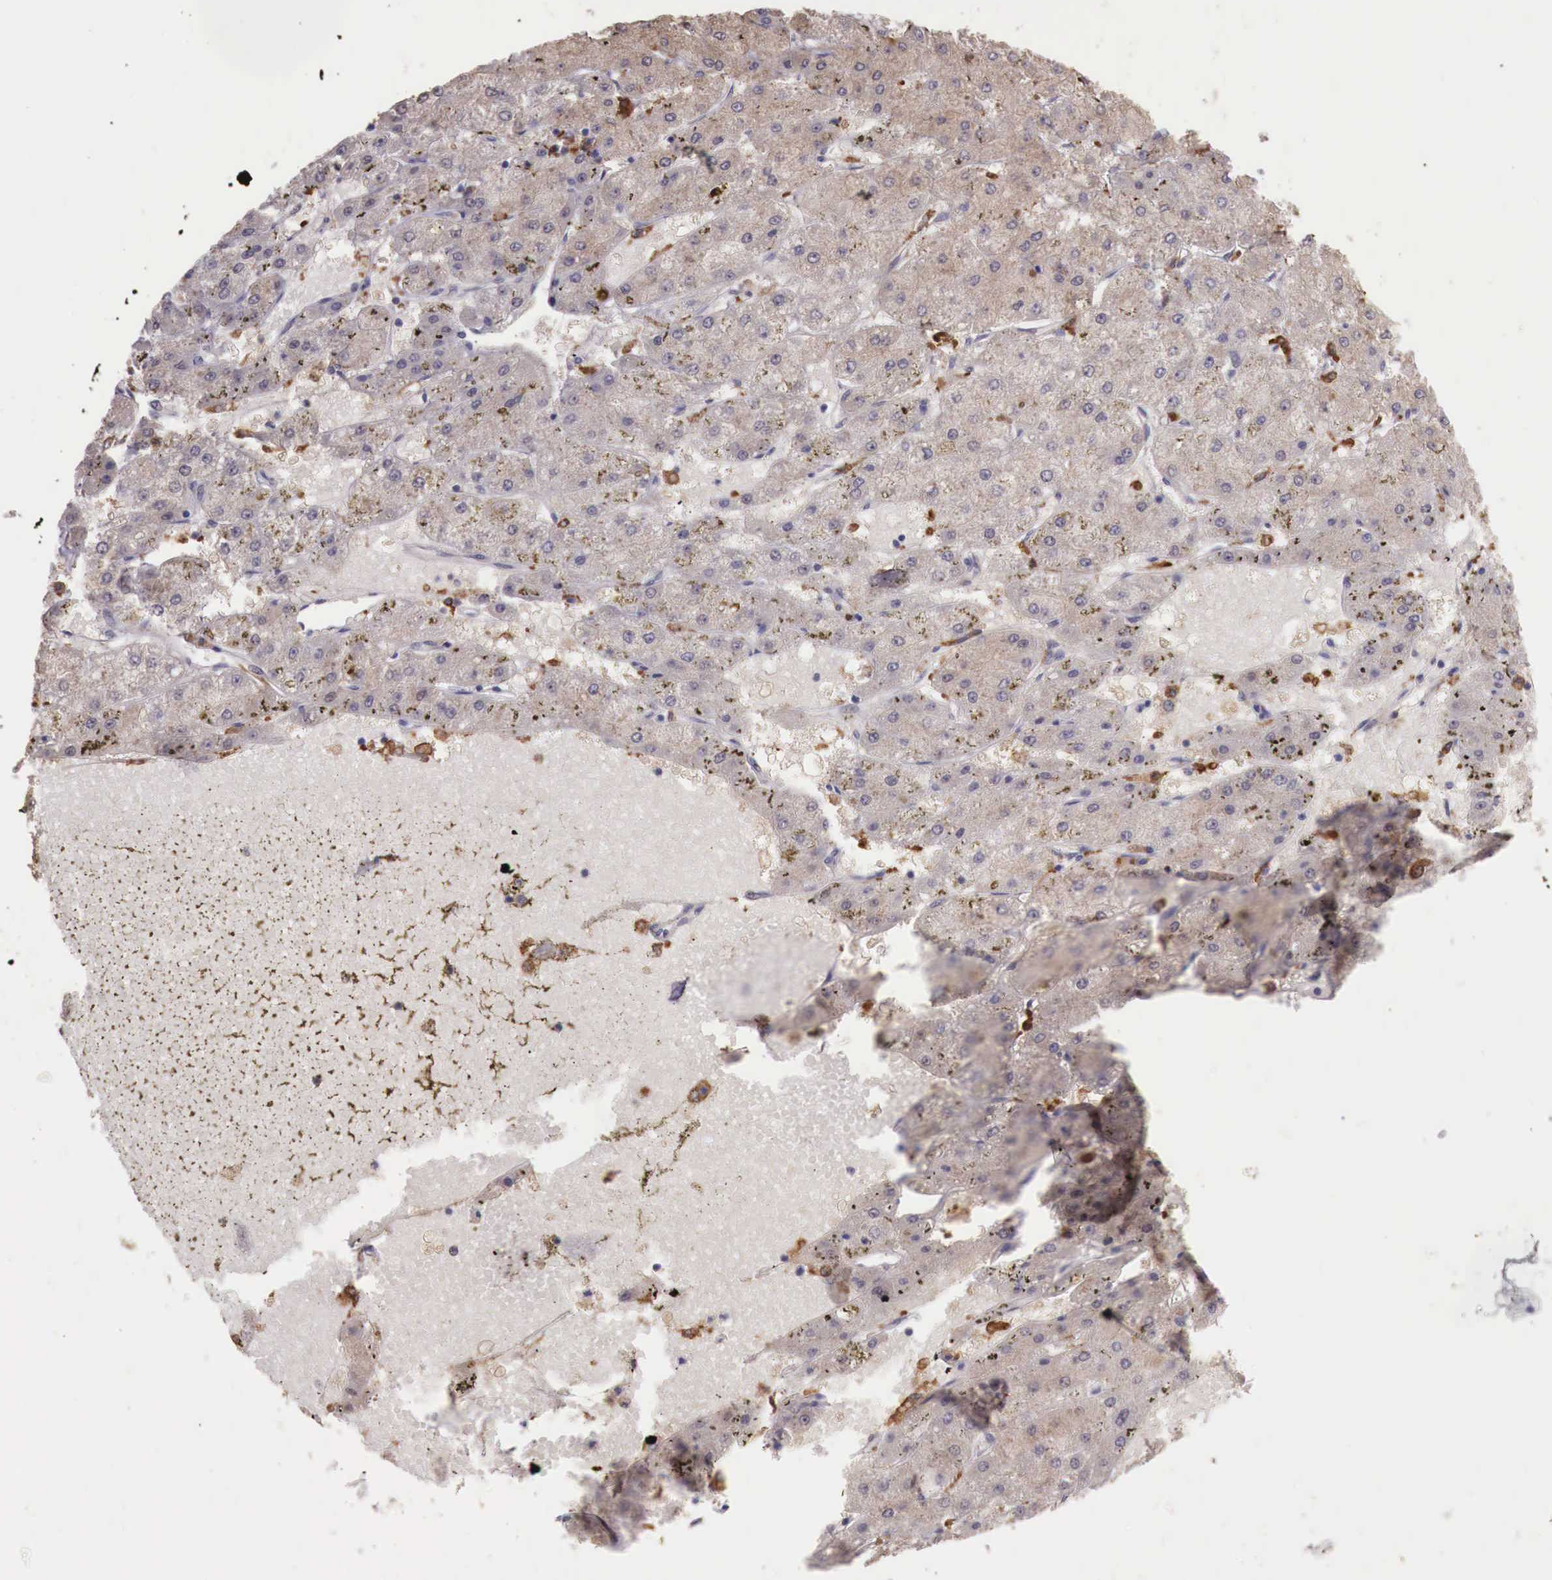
{"staining": {"intensity": "weak", "quantity": "25%-75%", "location": "cytoplasmic/membranous"}, "tissue": "liver cancer", "cell_type": "Tumor cells", "image_type": "cancer", "snomed": [{"axis": "morphology", "description": "Carcinoma, Hepatocellular, NOS"}, {"axis": "topography", "description": "Liver"}], "caption": "Liver cancer stained with IHC shows weak cytoplasmic/membranous positivity in about 25%-75% of tumor cells. Using DAB (3,3'-diaminobenzidine) (brown) and hematoxylin (blue) stains, captured at high magnification using brightfield microscopy.", "gene": "CHRDL1", "patient": {"sex": "female", "age": 52}}